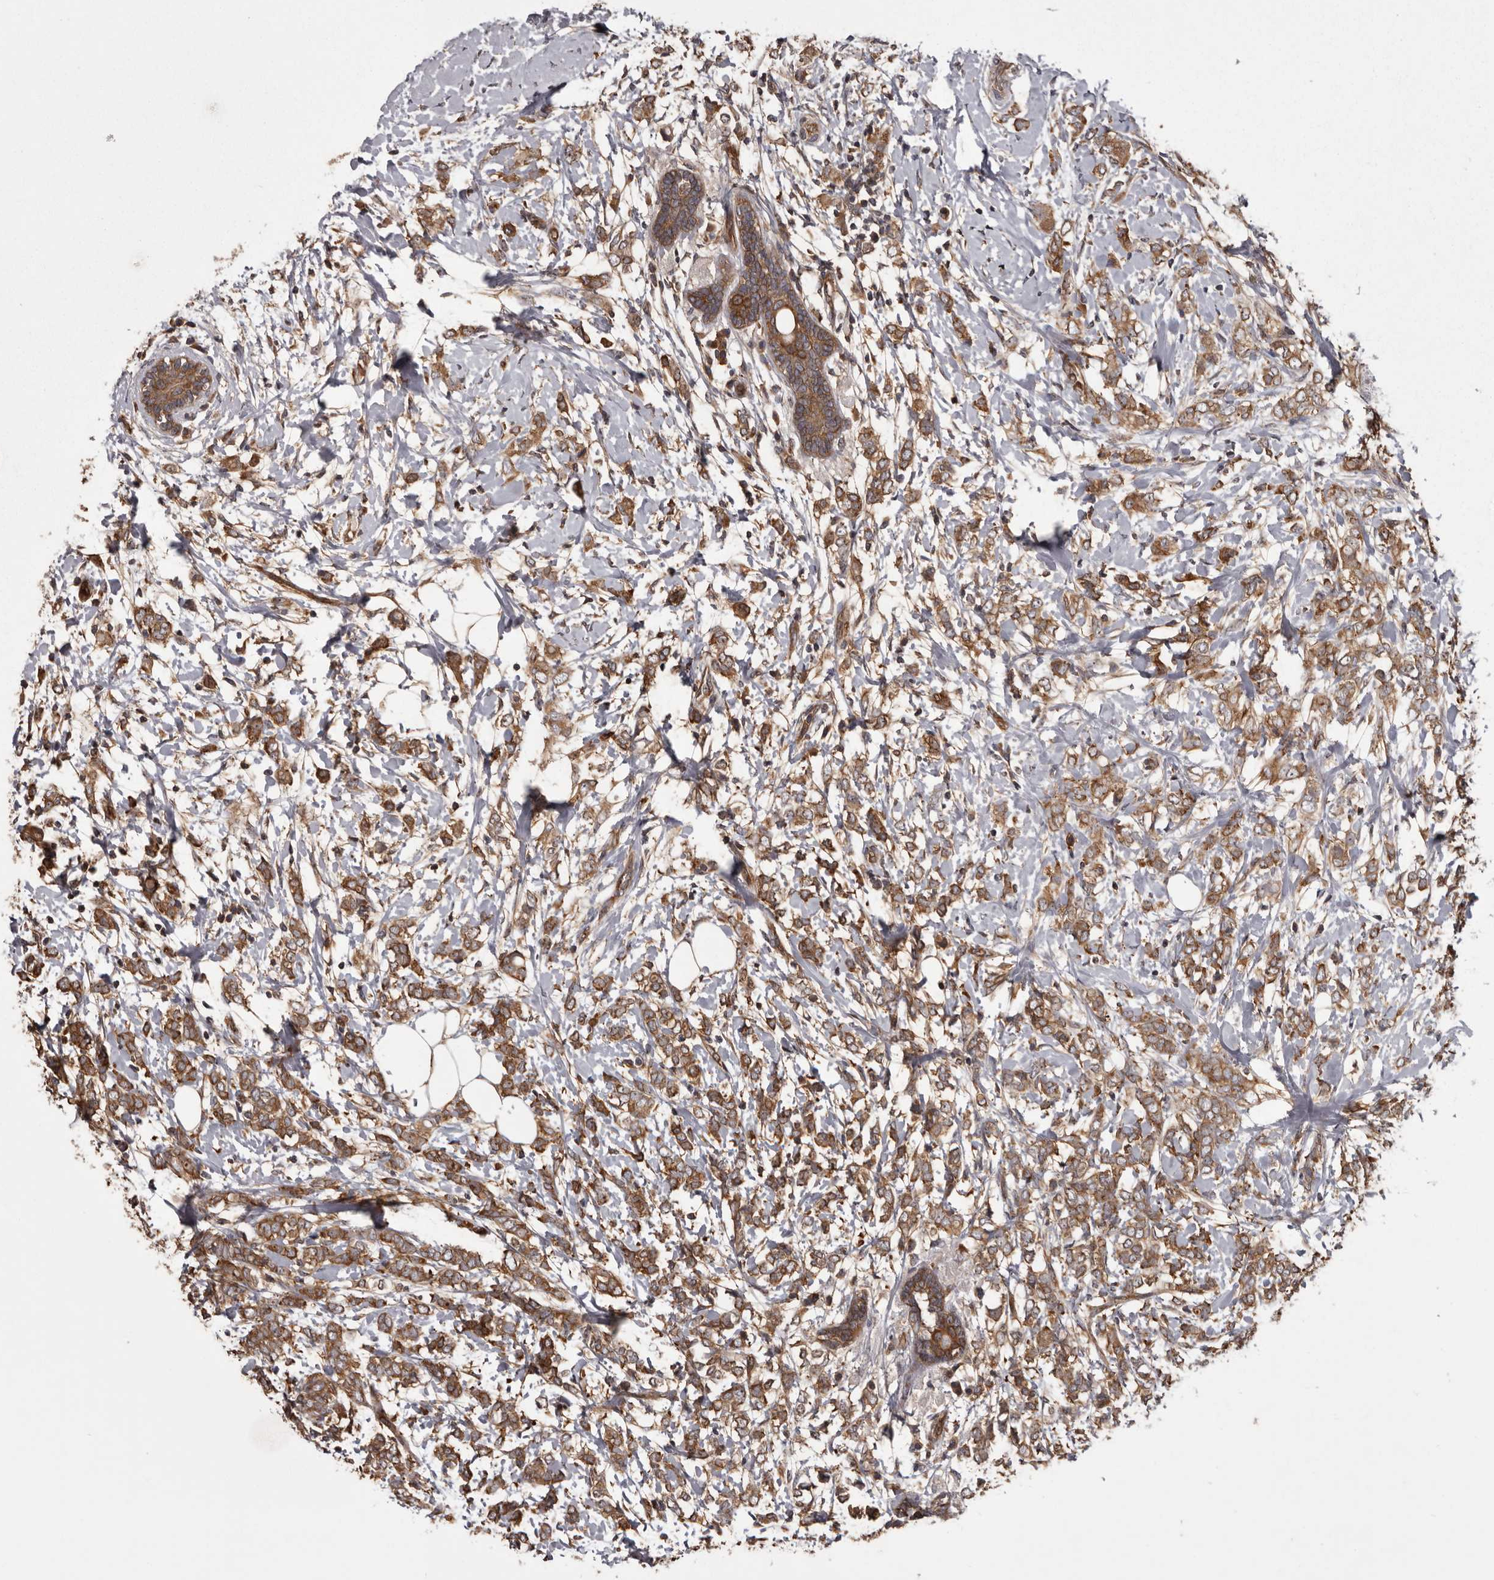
{"staining": {"intensity": "moderate", "quantity": ">75%", "location": "cytoplasmic/membranous"}, "tissue": "breast cancer", "cell_type": "Tumor cells", "image_type": "cancer", "snomed": [{"axis": "morphology", "description": "Normal tissue, NOS"}, {"axis": "morphology", "description": "Lobular carcinoma"}, {"axis": "topography", "description": "Breast"}], "caption": "A brown stain labels moderate cytoplasmic/membranous positivity of a protein in breast cancer (lobular carcinoma) tumor cells. Nuclei are stained in blue.", "gene": "DARS1", "patient": {"sex": "female", "age": 47}}